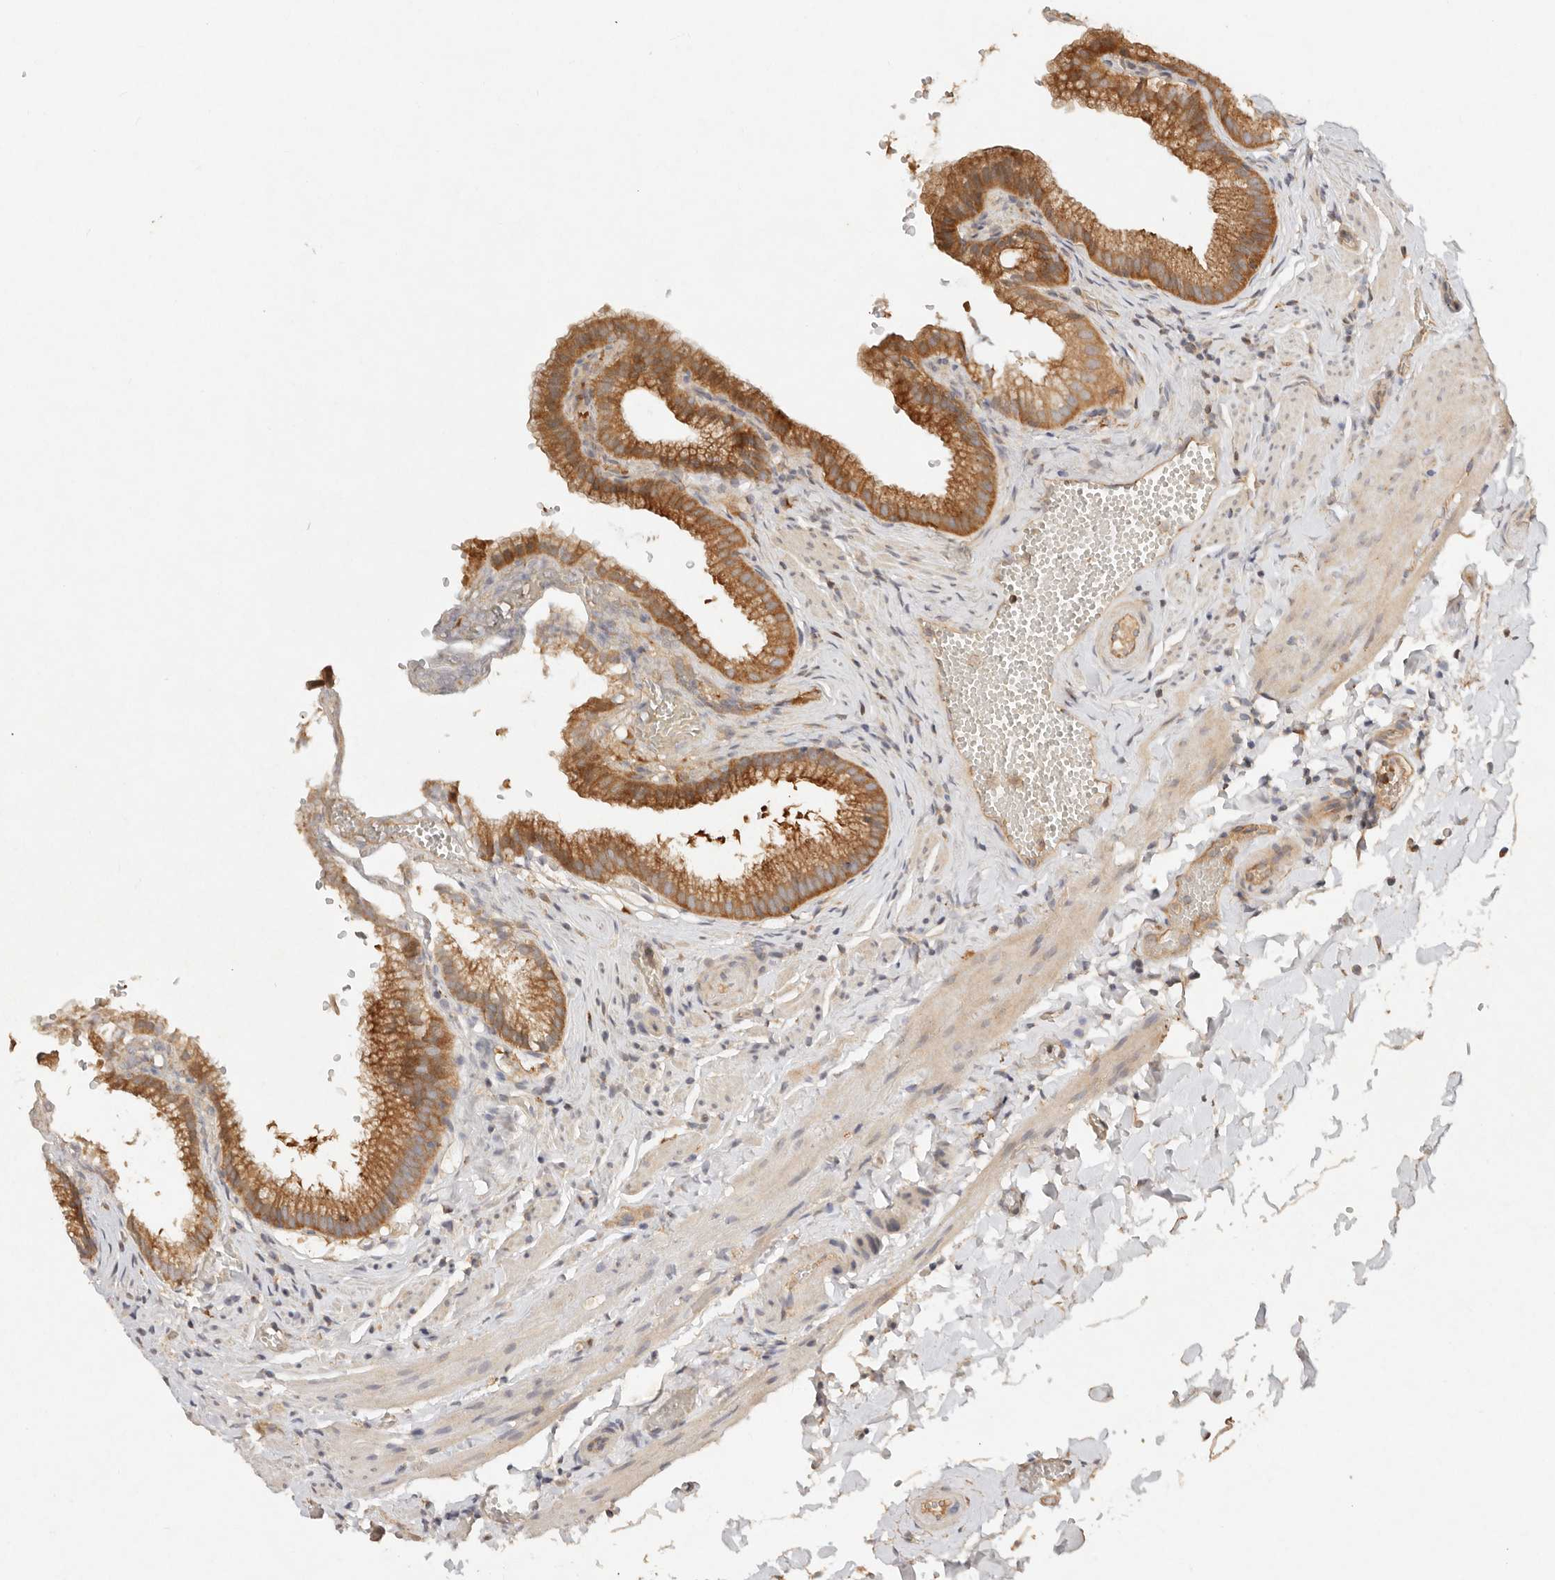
{"staining": {"intensity": "moderate", "quantity": ">75%", "location": "cytoplasmic/membranous"}, "tissue": "gallbladder", "cell_type": "Glandular cells", "image_type": "normal", "snomed": [{"axis": "morphology", "description": "Normal tissue, NOS"}, {"axis": "topography", "description": "Gallbladder"}], "caption": "Normal gallbladder exhibits moderate cytoplasmic/membranous positivity in about >75% of glandular cells, visualized by immunohistochemistry. Nuclei are stained in blue.", "gene": "HECTD3", "patient": {"sex": "male", "age": 38}}